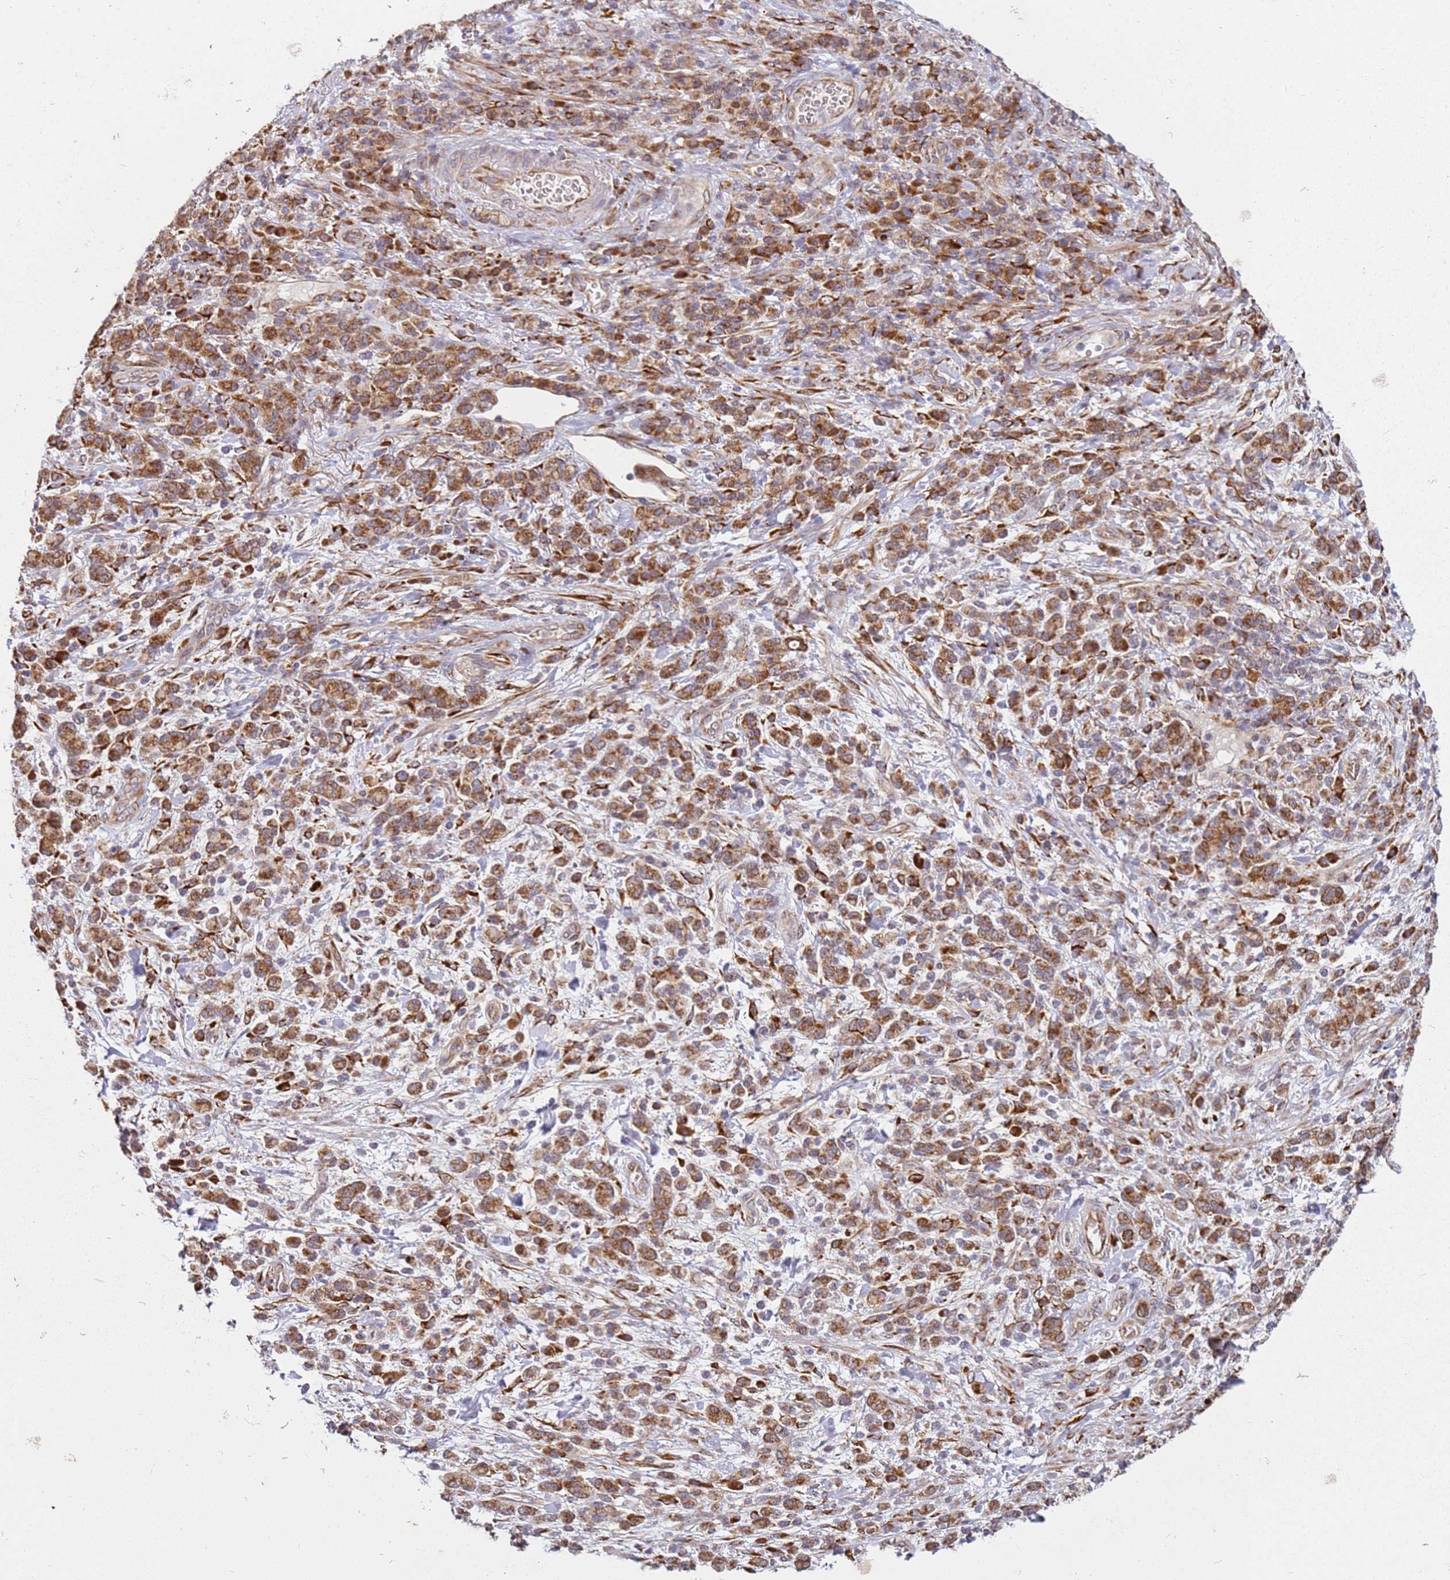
{"staining": {"intensity": "moderate", "quantity": ">75%", "location": "cytoplasmic/membranous"}, "tissue": "stomach cancer", "cell_type": "Tumor cells", "image_type": "cancer", "snomed": [{"axis": "morphology", "description": "Adenocarcinoma, NOS"}, {"axis": "topography", "description": "Stomach"}], "caption": "Immunohistochemistry (IHC) photomicrograph of adenocarcinoma (stomach) stained for a protein (brown), which demonstrates medium levels of moderate cytoplasmic/membranous staining in approximately >75% of tumor cells.", "gene": "ARFRP1", "patient": {"sex": "male", "age": 77}}